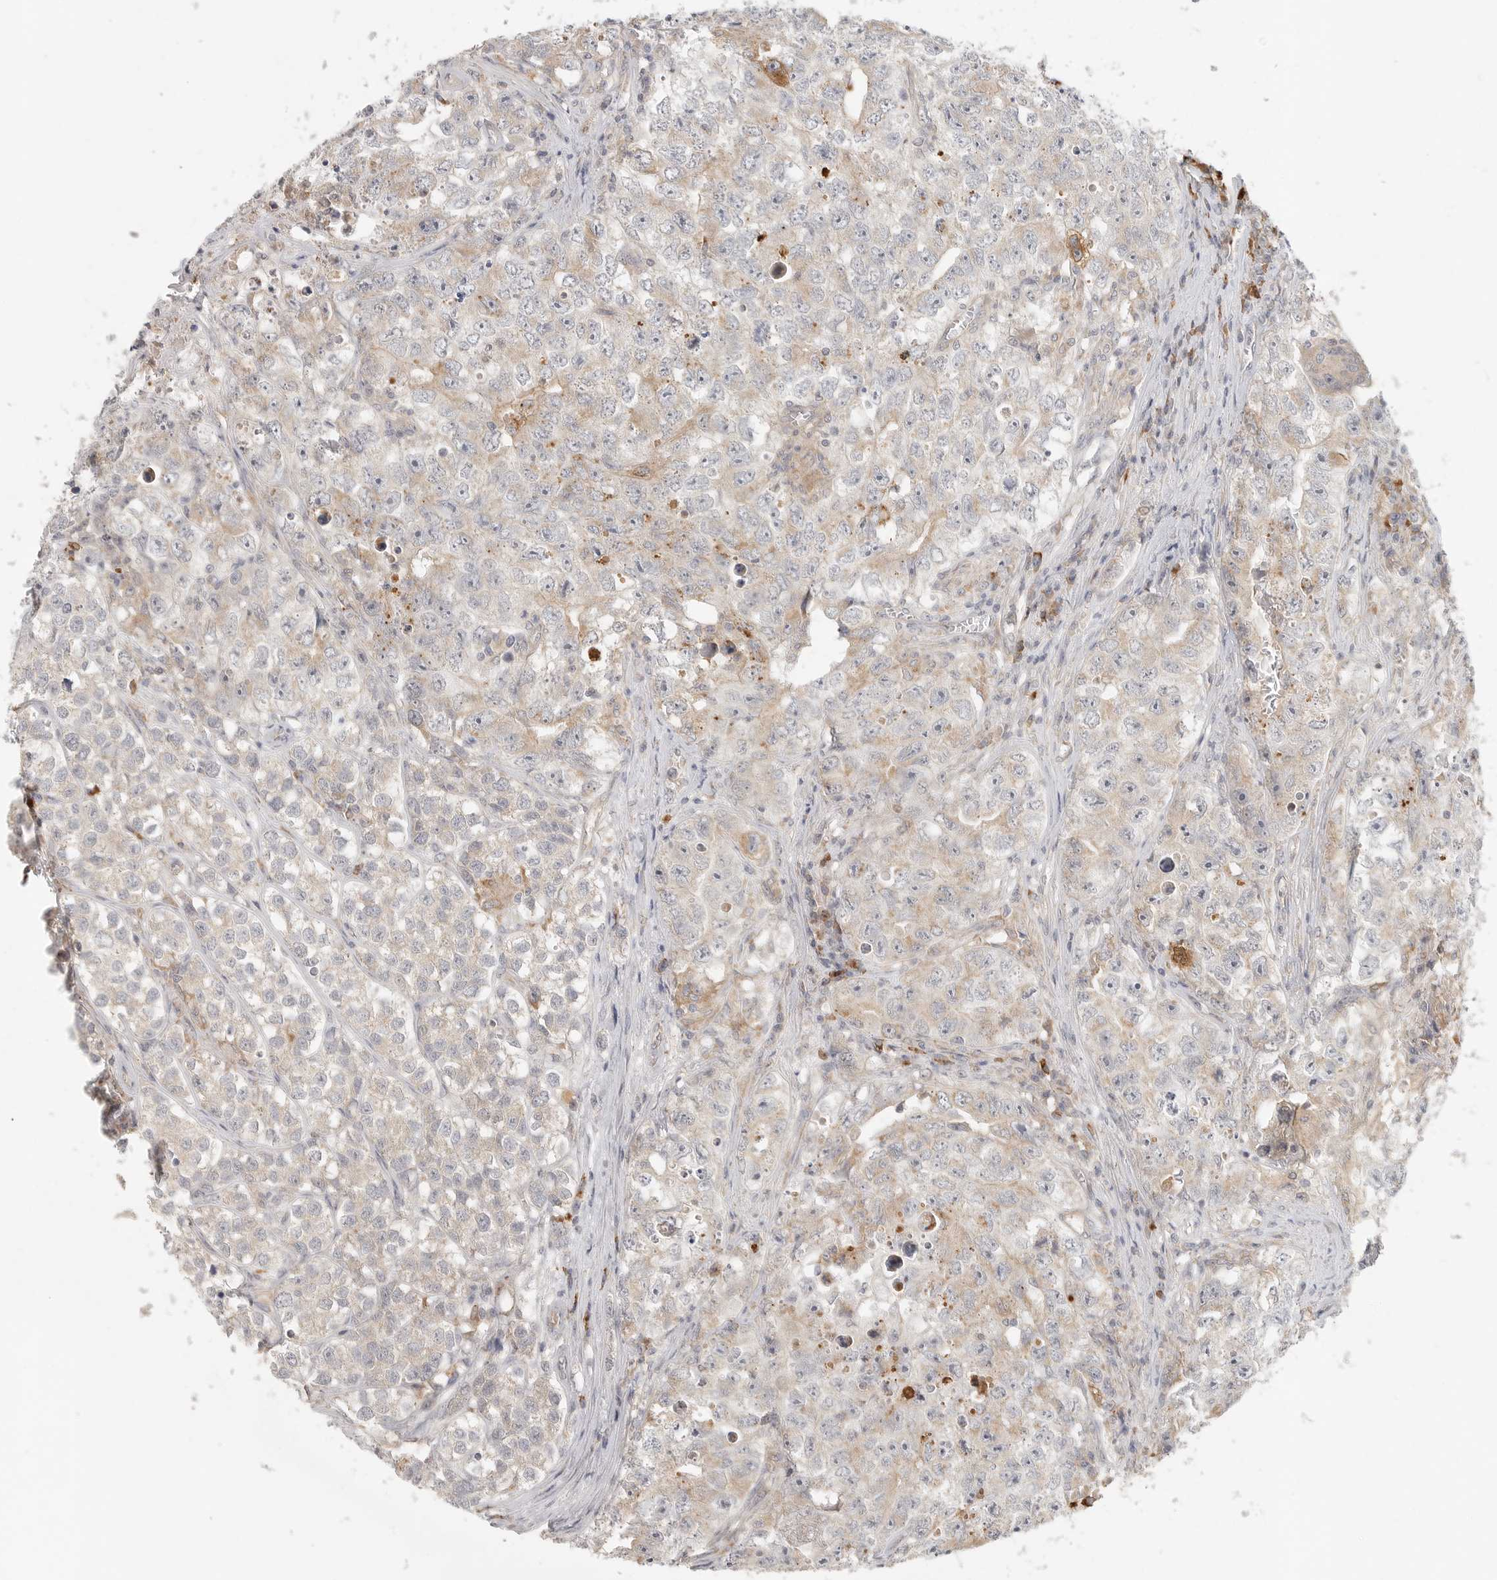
{"staining": {"intensity": "weak", "quantity": "25%-75%", "location": "cytoplasmic/membranous"}, "tissue": "testis cancer", "cell_type": "Tumor cells", "image_type": "cancer", "snomed": [{"axis": "morphology", "description": "Seminoma, NOS"}, {"axis": "morphology", "description": "Carcinoma, Embryonal, NOS"}, {"axis": "topography", "description": "Testis"}], "caption": "Weak cytoplasmic/membranous positivity is present in about 25%-75% of tumor cells in testis seminoma.", "gene": "SLC25A36", "patient": {"sex": "male", "age": 43}}